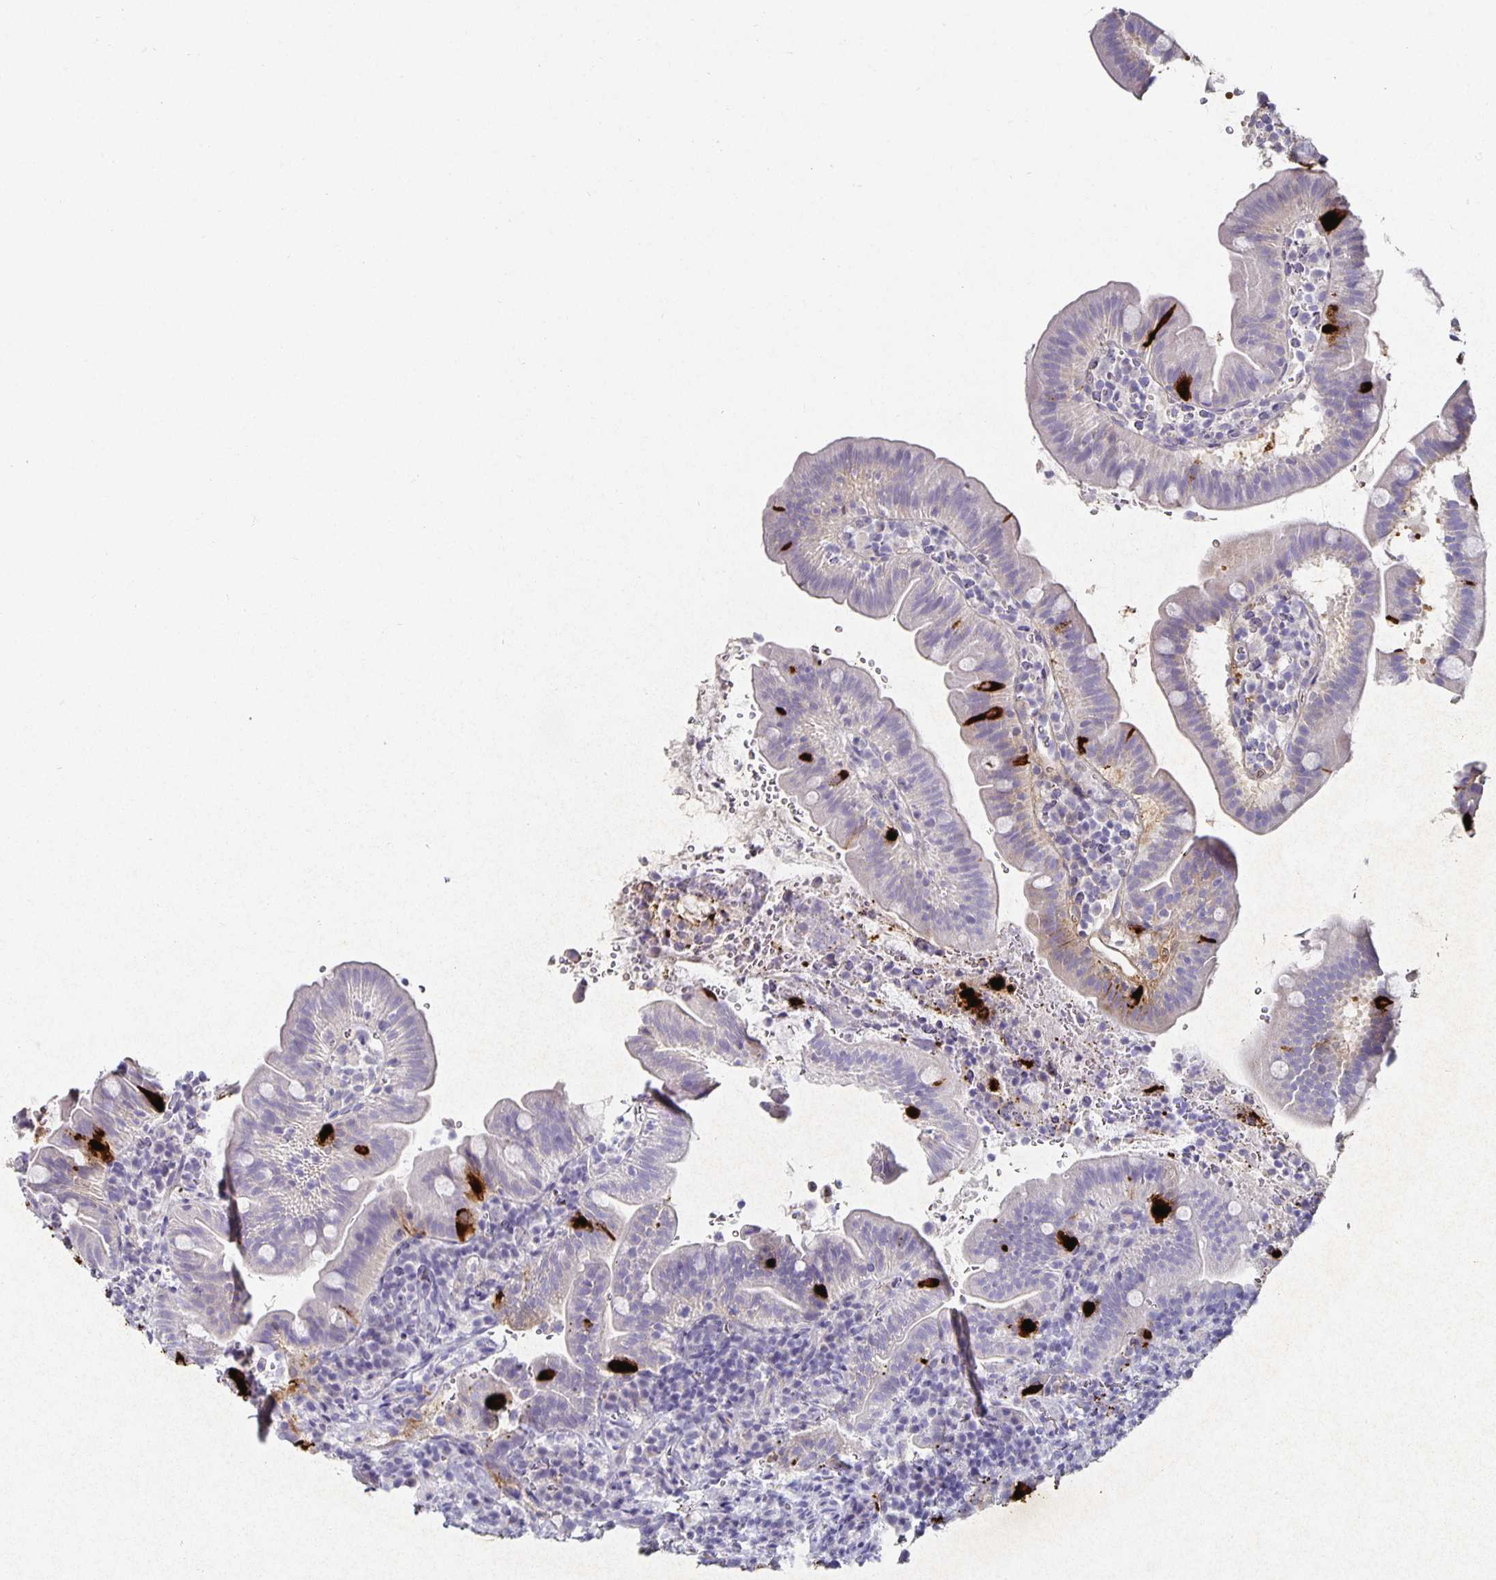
{"staining": {"intensity": "strong", "quantity": "<25%", "location": "cytoplasmic/membranous"}, "tissue": "small intestine", "cell_type": "Glandular cells", "image_type": "normal", "snomed": [{"axis": "morphology", "description": "Normal tissue, NOS"}, {"axis": "topography", "description": "Small intestine"}], "caption": "Immunohistochemistry micrograph of unremarkable small intestine: small intestine stained using immunohistochemistry exhibits medium levels of strong protein expression localized specifically in the cytoplasmic/membranous of glandular cells, appearing as a cytoplasmic/membranous brown color.", "gene": "CHGA", "patient": {"sex": "male", "age": 26}}